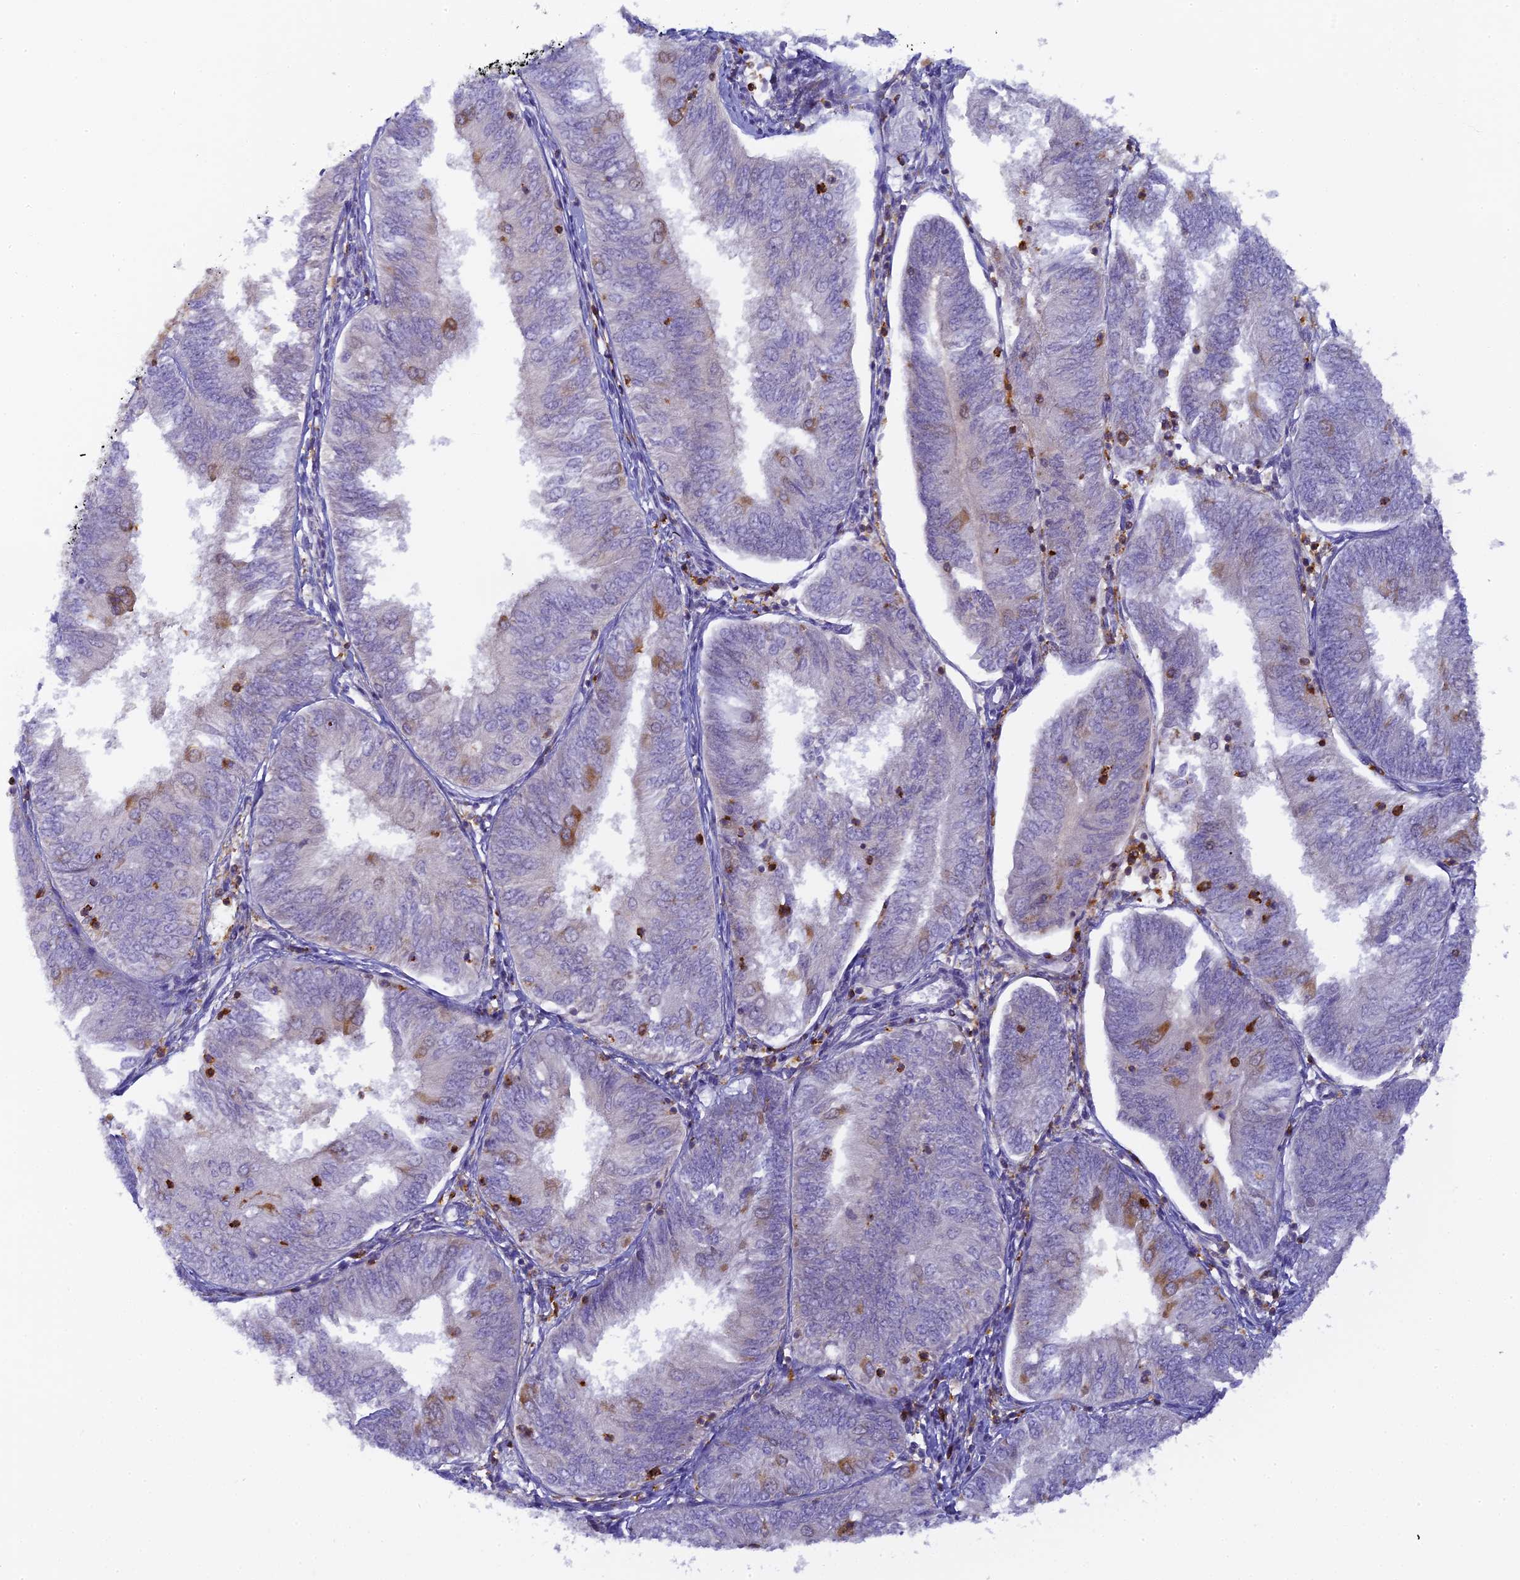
{"staining": {"intensity": "moderate", "quantity": "<25%", "location": "cytoplasmic/membranous"}, "tissue": "endometrial cancer", "cell_type": "Tumor cells", "image_type": "cancer", "snomed": [{"axis": "morphology", "description": "Adenocarcinoma, NOS"}, {"axis": "topography", "description": "Endometrium"}], "caption": "Moderate cytoplasmic/membranous positivity for a protein is seen in about <25% of tumor cells of endometrial adenocarcinoma using immunohistochemistry (IHC).", "gene": "FYB1", "patient": {"sex": "female", "age": 58}}